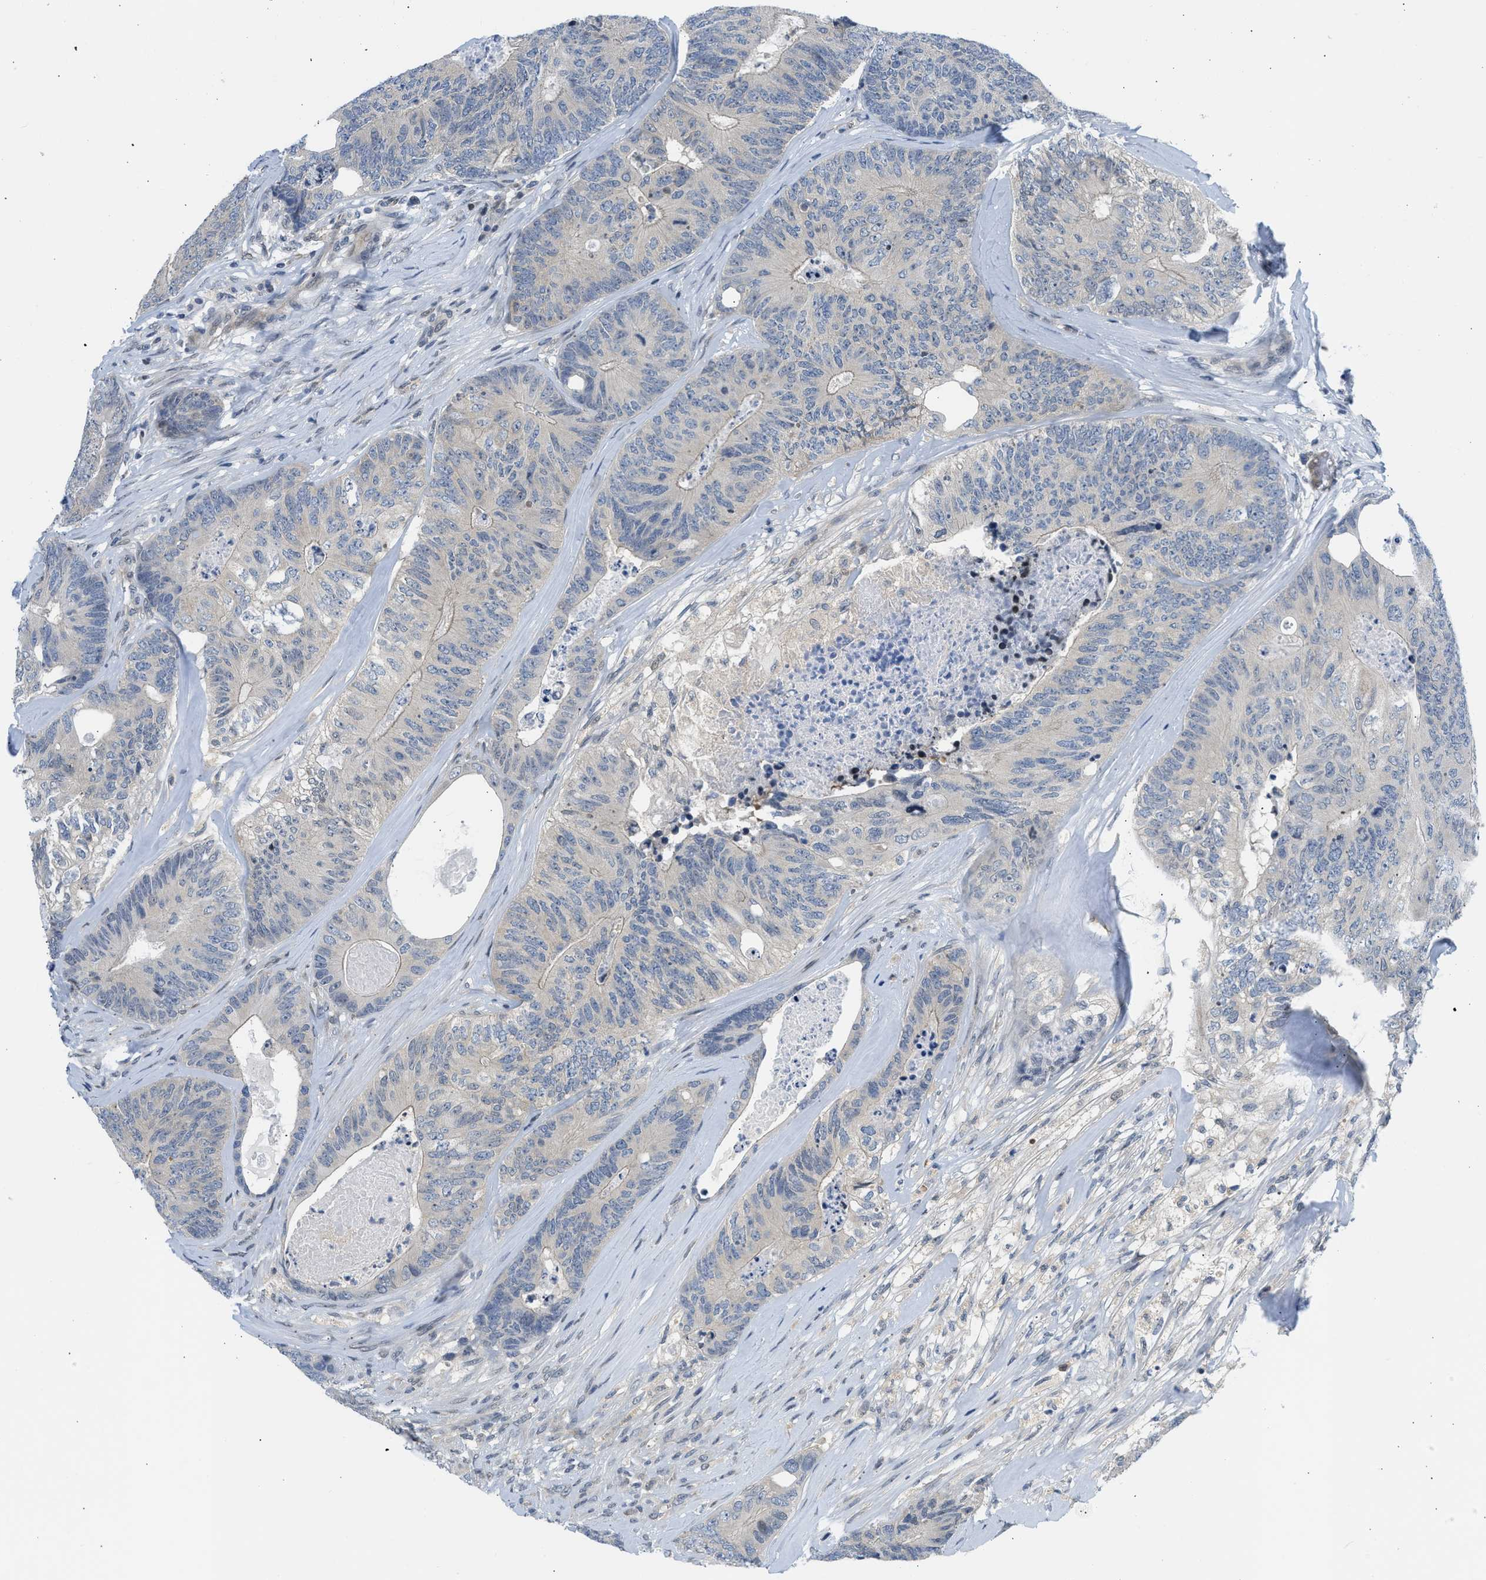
{"staining": {"intensity": "negative", "quantity": "none", "location": "none"}, "tissue": "colorectal cancer", "cell_type": "Tumor cells", "image_type": "cancer", "snomed": [{"axis": "morphology", "description": "Adenocarcinoma, NOS"}, {"axis": "topography", "description": "Colon"}], "caption": "Colorectal adenocarcinoma was stained to show a protein in brown. There is no significant expression in tumor cells.", "gene": "OLIG3", "patient": {"sex": "female", "age": 67}}